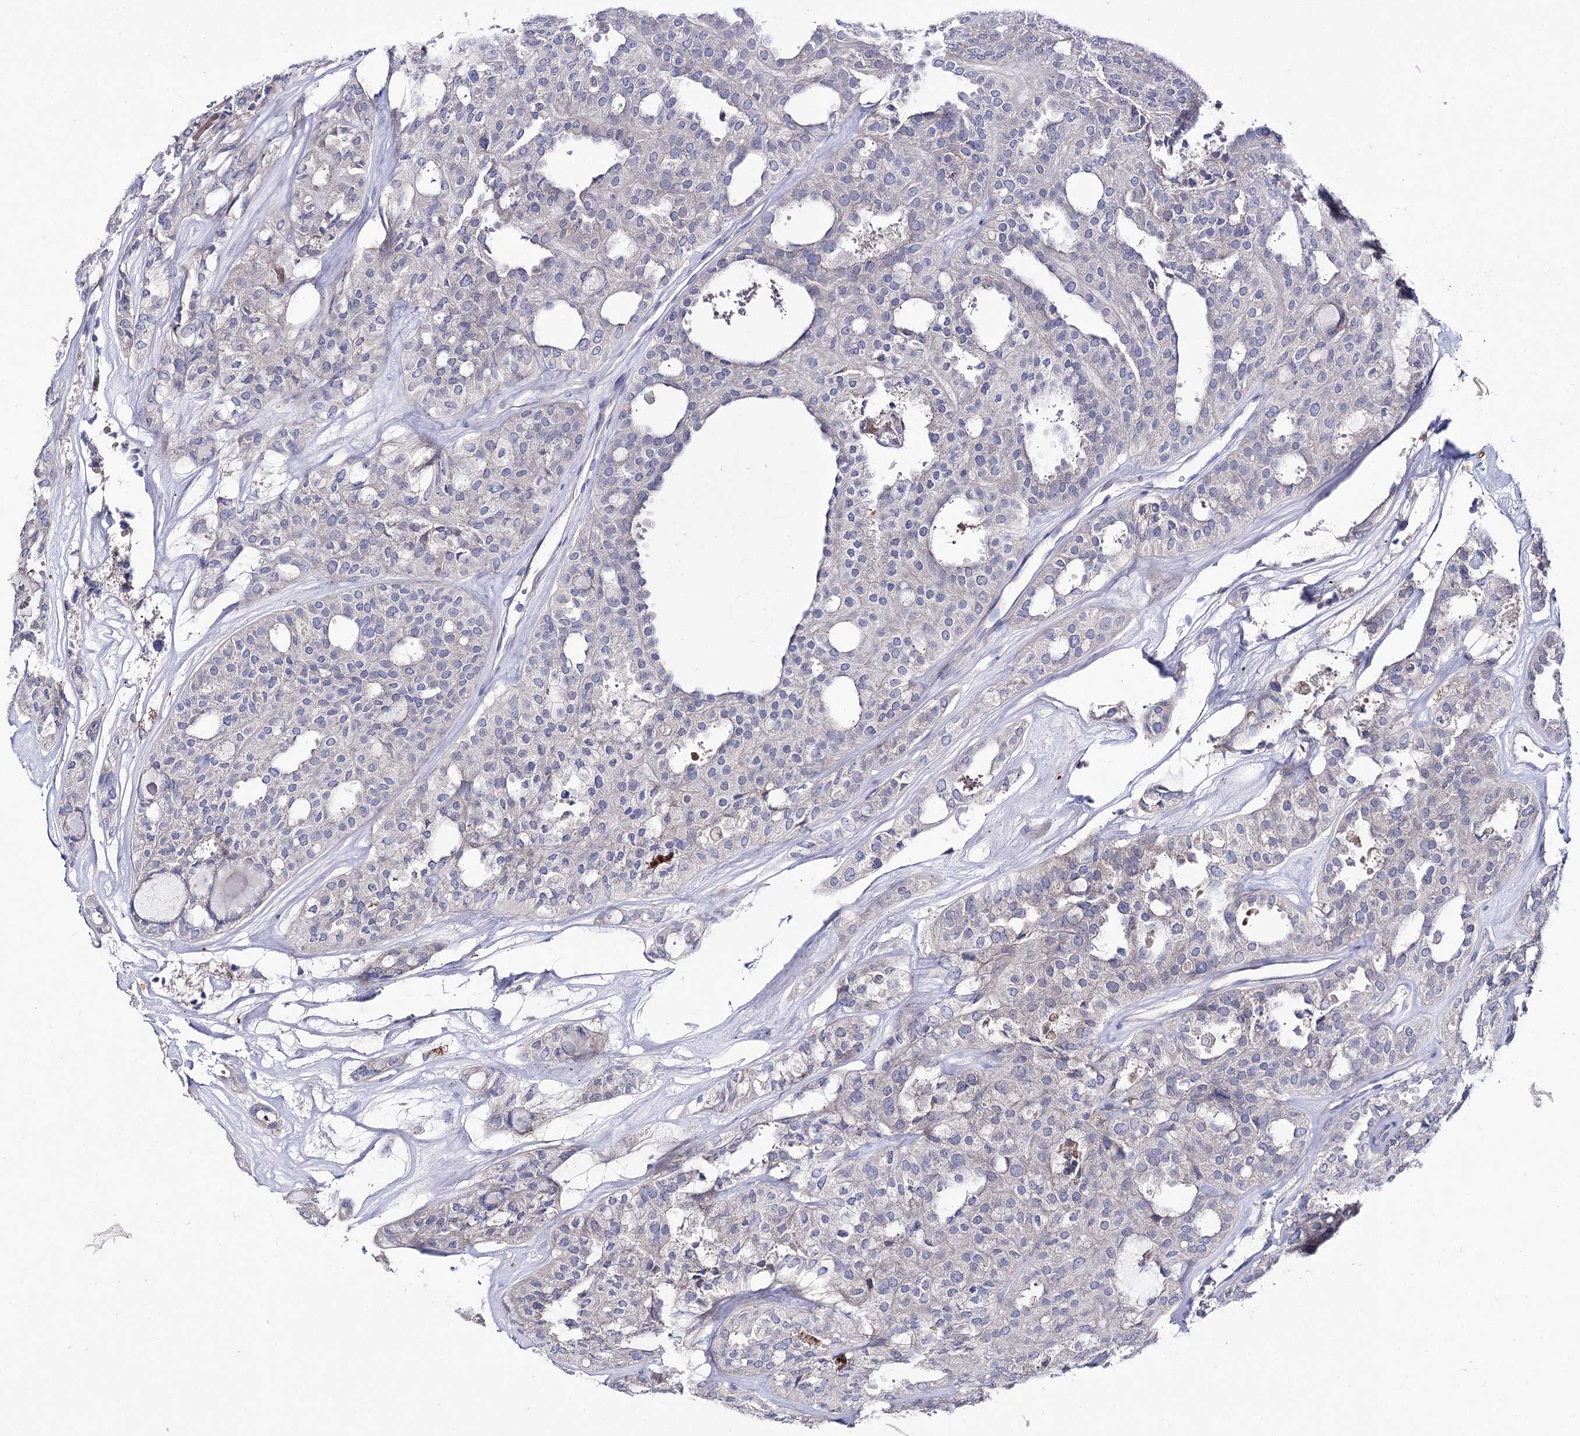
{"staining": {"intensity": "negative", "quantity": "none", "location": "none"}, "tissue": "thyroid cancer", "cell_type": "Tumor cells", "image_type": "cancer", "snomed": [{"axis": "morphology", "description": "Follicular adenoma carcinoma, NOS"}, {"axis": "topography", "description": "Thyroid gland"}], "caption": "Tumor cells show no significant staining in follicular adenoma carcinoma (thyroid). The staining was performed using DAB to visualize the protein expression in brown, while the nuclei were stained in blue with hematoxylin (Magnification: 20x).", "gene": "NRAP", "patient": {"sex": "male", "age": 75}}